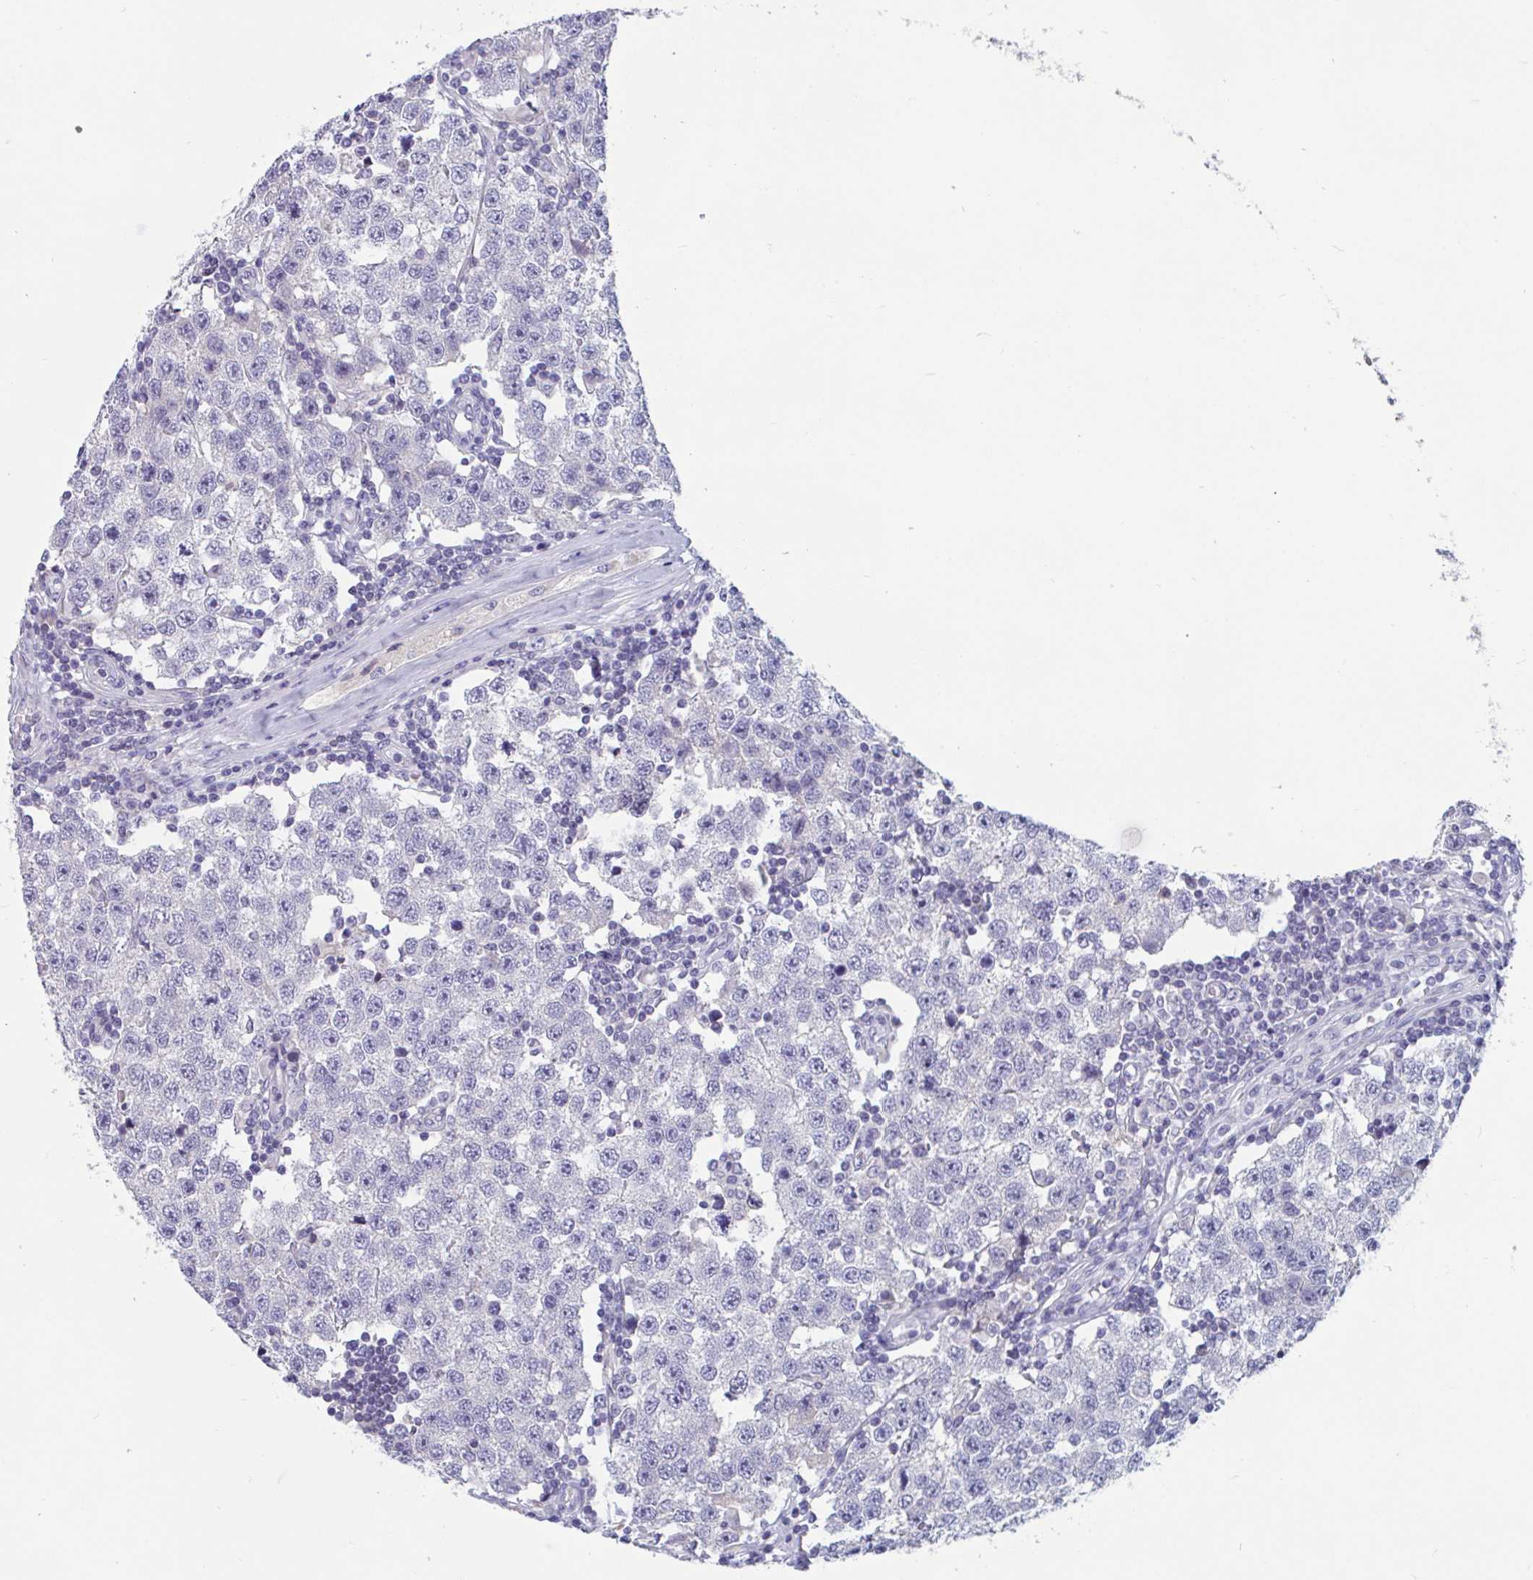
{"staining": {"intensity": "negative", "quantity": "none", "location": "none"}, "tissue": "testis cancer", "cell_type": "Tumor cells", "image_type": "cancer", "snomed": [{"axis": "morphology", "description": "Seminoma, NOS"}, {"axis": "topography", "description": "Testis"}], "caption": "Tumor cells are negative for protein expression in human seminoma (testis).", "gene": "UNKL", "patient": {"sex": "male", "age": 34}}